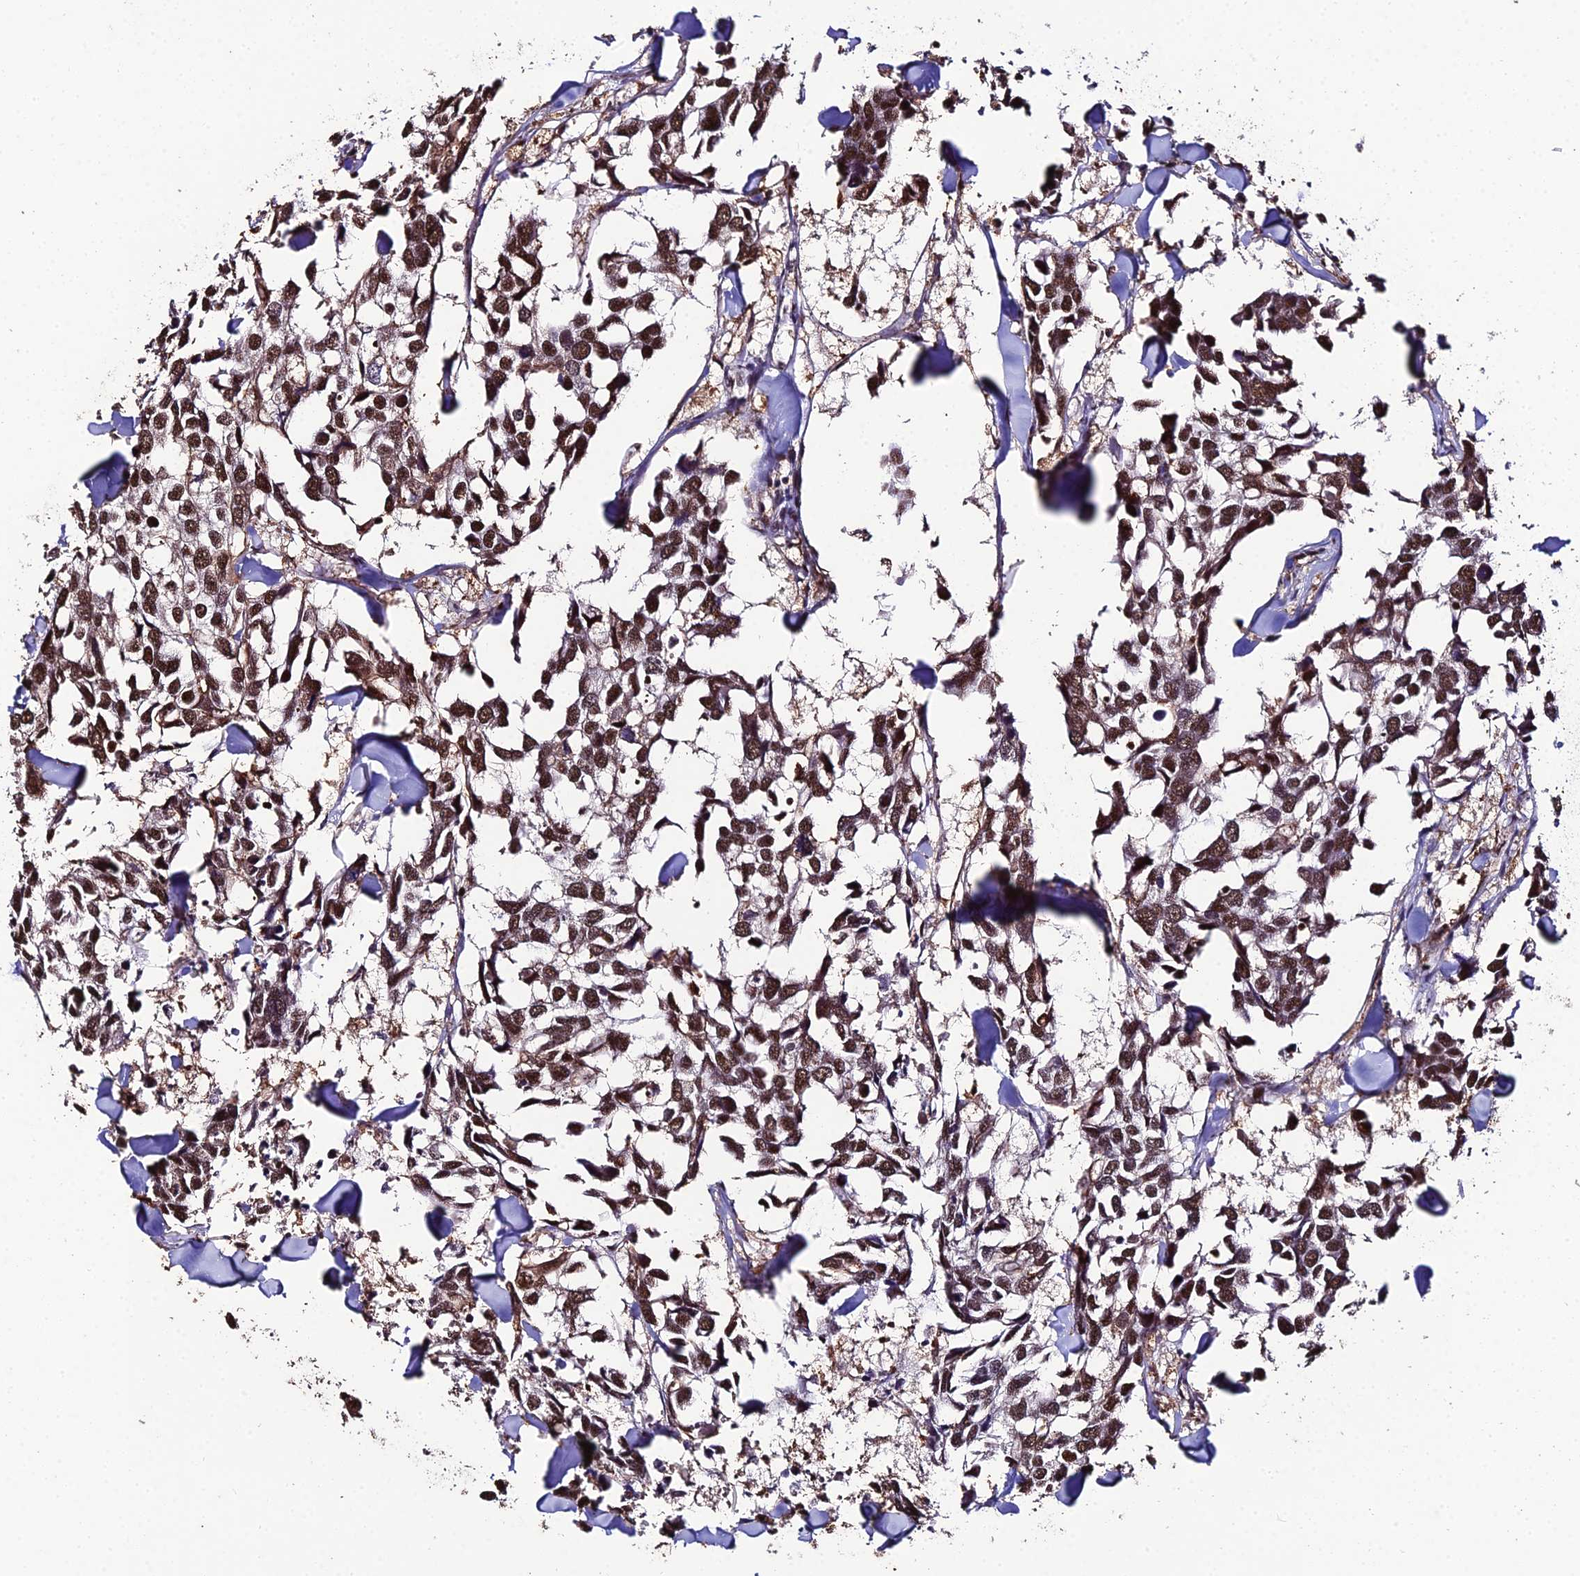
{"staining": {"intensity": "moderate", "quantity": ">75%", "location": "nuclear"}, "tissue": "breast cancer", "cell_type": "Tumor cells", "image_type": "cancer", "snomed": [{"axis": "morphology", "description": "Duct carcinoma"}, {"axis": "topography", "description": "Breast"}], "caption": "A histopathology image of human breast infiltrating ductal carcinoma stained for a protein shows moderate nuclear brown staining in tumor cells. Using DAB (3,3'-diaminobenzidine) (brown) and hematoxylin (blue) stains, captured at high magnification using brightfield microscopy.", "gene": "PPP4C", "patient": {"sex": "female", "age": 83}}